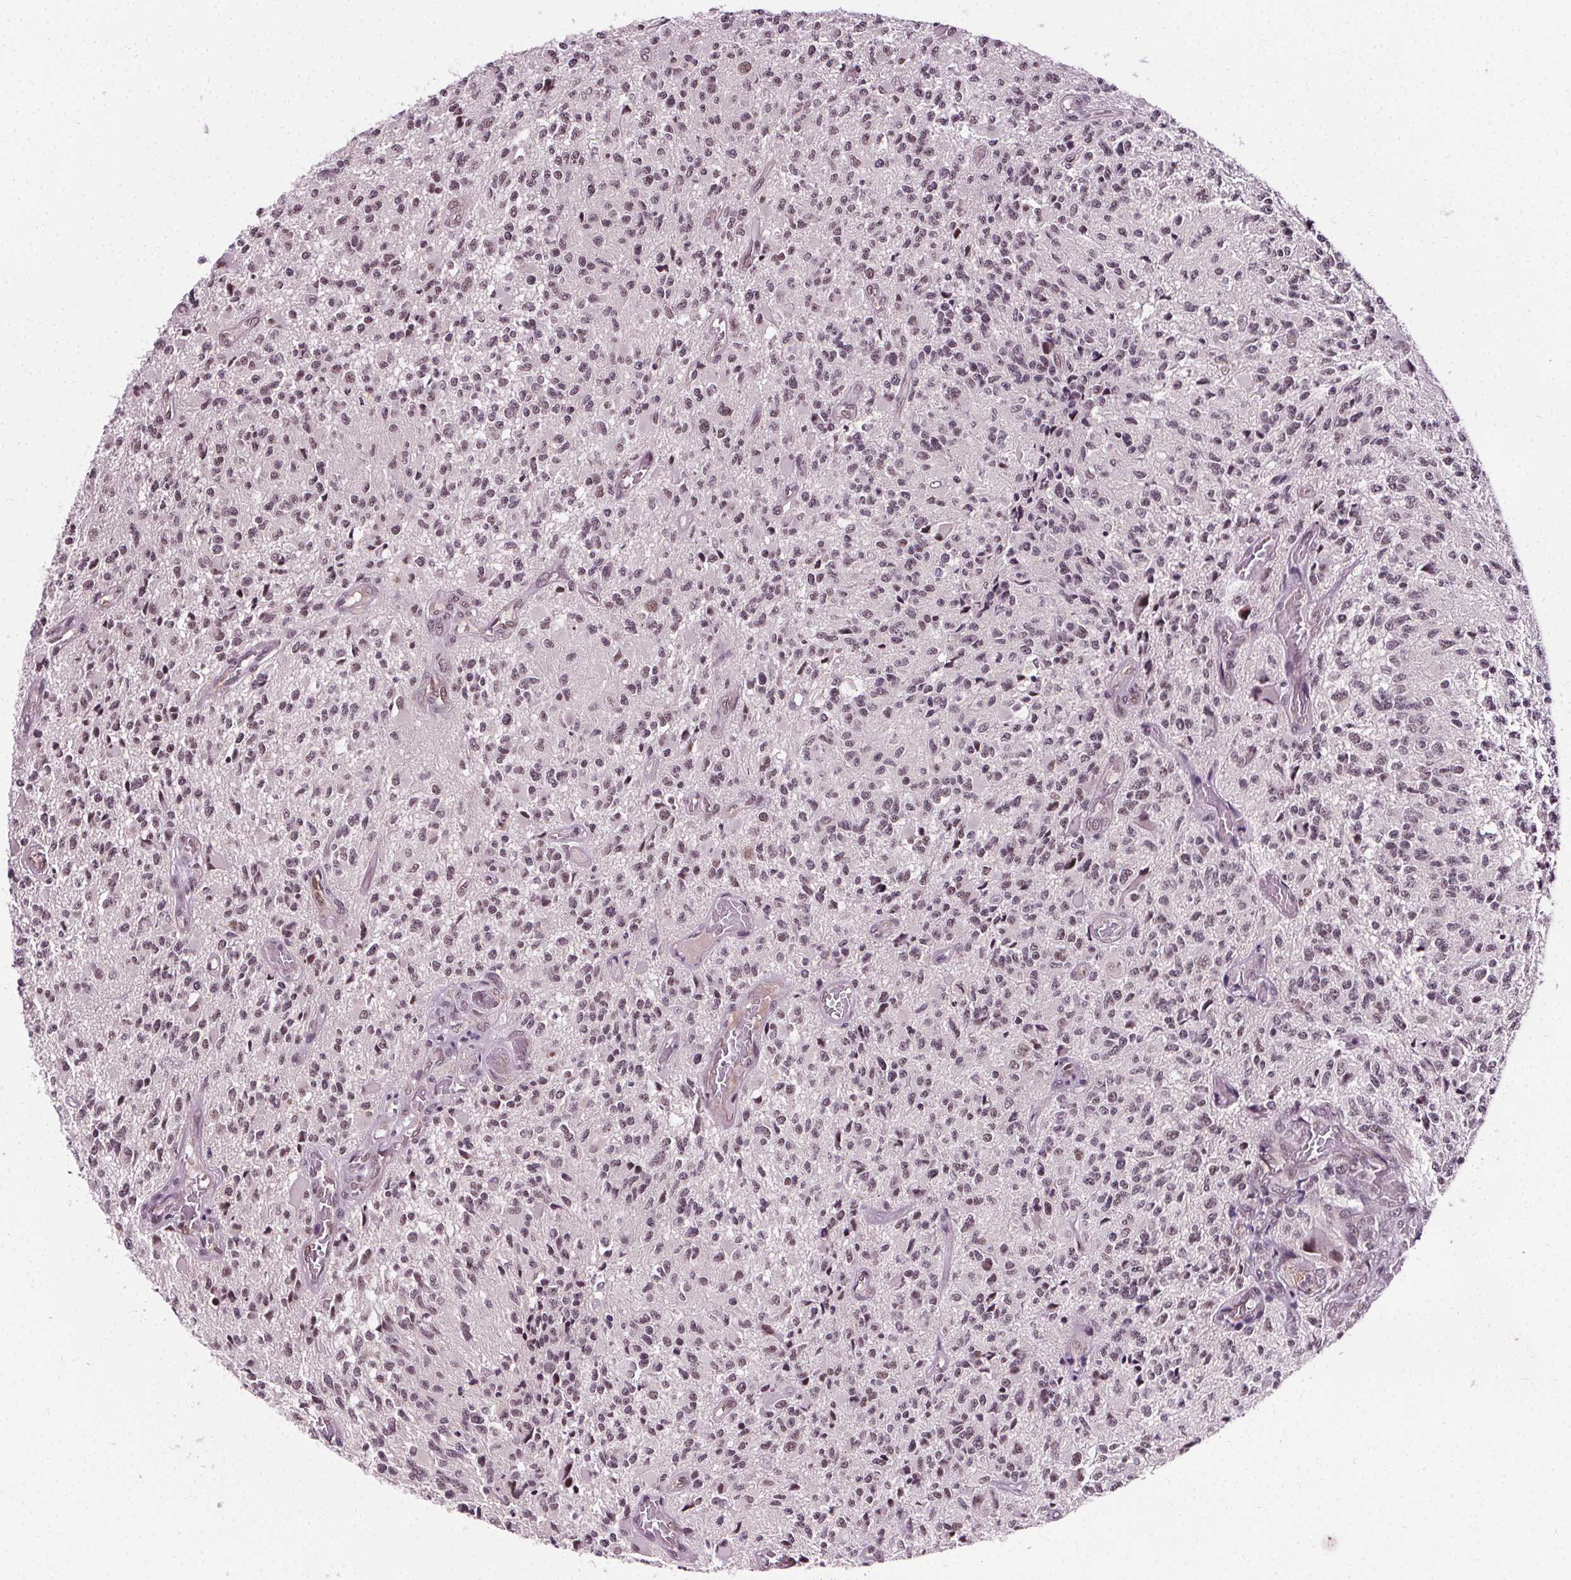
{"staining": {"intensity": "weak", "quantity": "25%-75%", "location": "nuclear"}, "tissue": "glioma", "cell_type": "Tumor cells", "image_type": "cancer", "snomed": [{"axis": "morphology", "description": "Glioma, malignant, High grade"}, {"axis": "topography", "description": "Brain"}], "caption": "Human malignant high-grade glioma stained with a protein marker displays weak staining in tumor cells.", "gene": "MED6", "patient": {"sex": "female", "age": 63}}